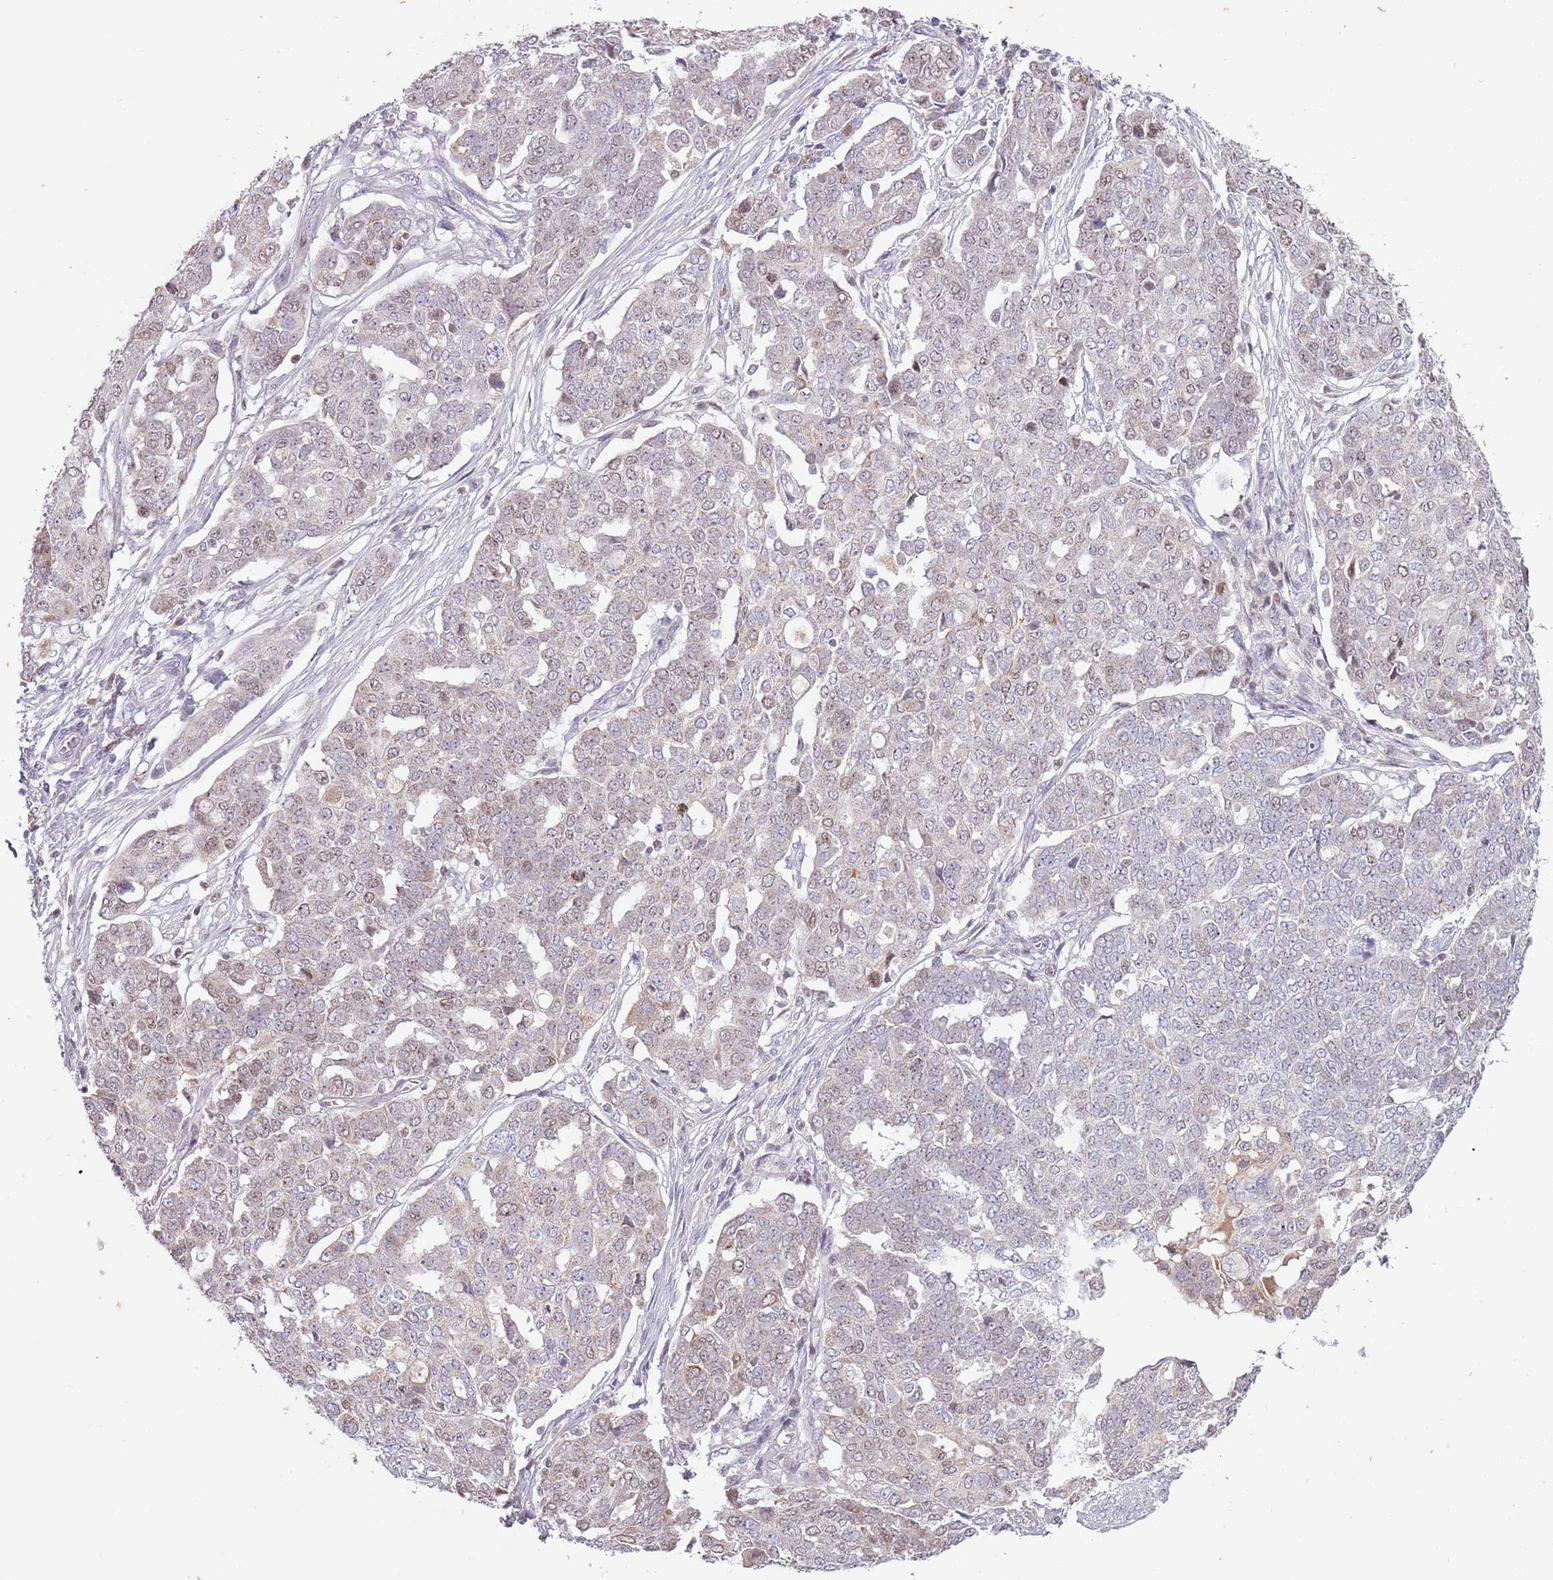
{"staining": {"intensity": "weak", "quantity": "<25%", "location": "nuclear"}, "tissue": "ovarian cancer", "cell_type": "Tumor cells", "image_type": "cancer", "snomed": [{"axis": "morphology", "description": "Cystadenocarcinoma, serous, NOS"}, {"axis": "topography", "description": "Soft tissue"}, {"axis": "topography", "description": "Ovary"}], "caption": "Protein analysis of ovarian cancer exhibits no significant staining in tumor cells.", "gene": "SYS1", "patient": {"sex": "female", "age": 57}}